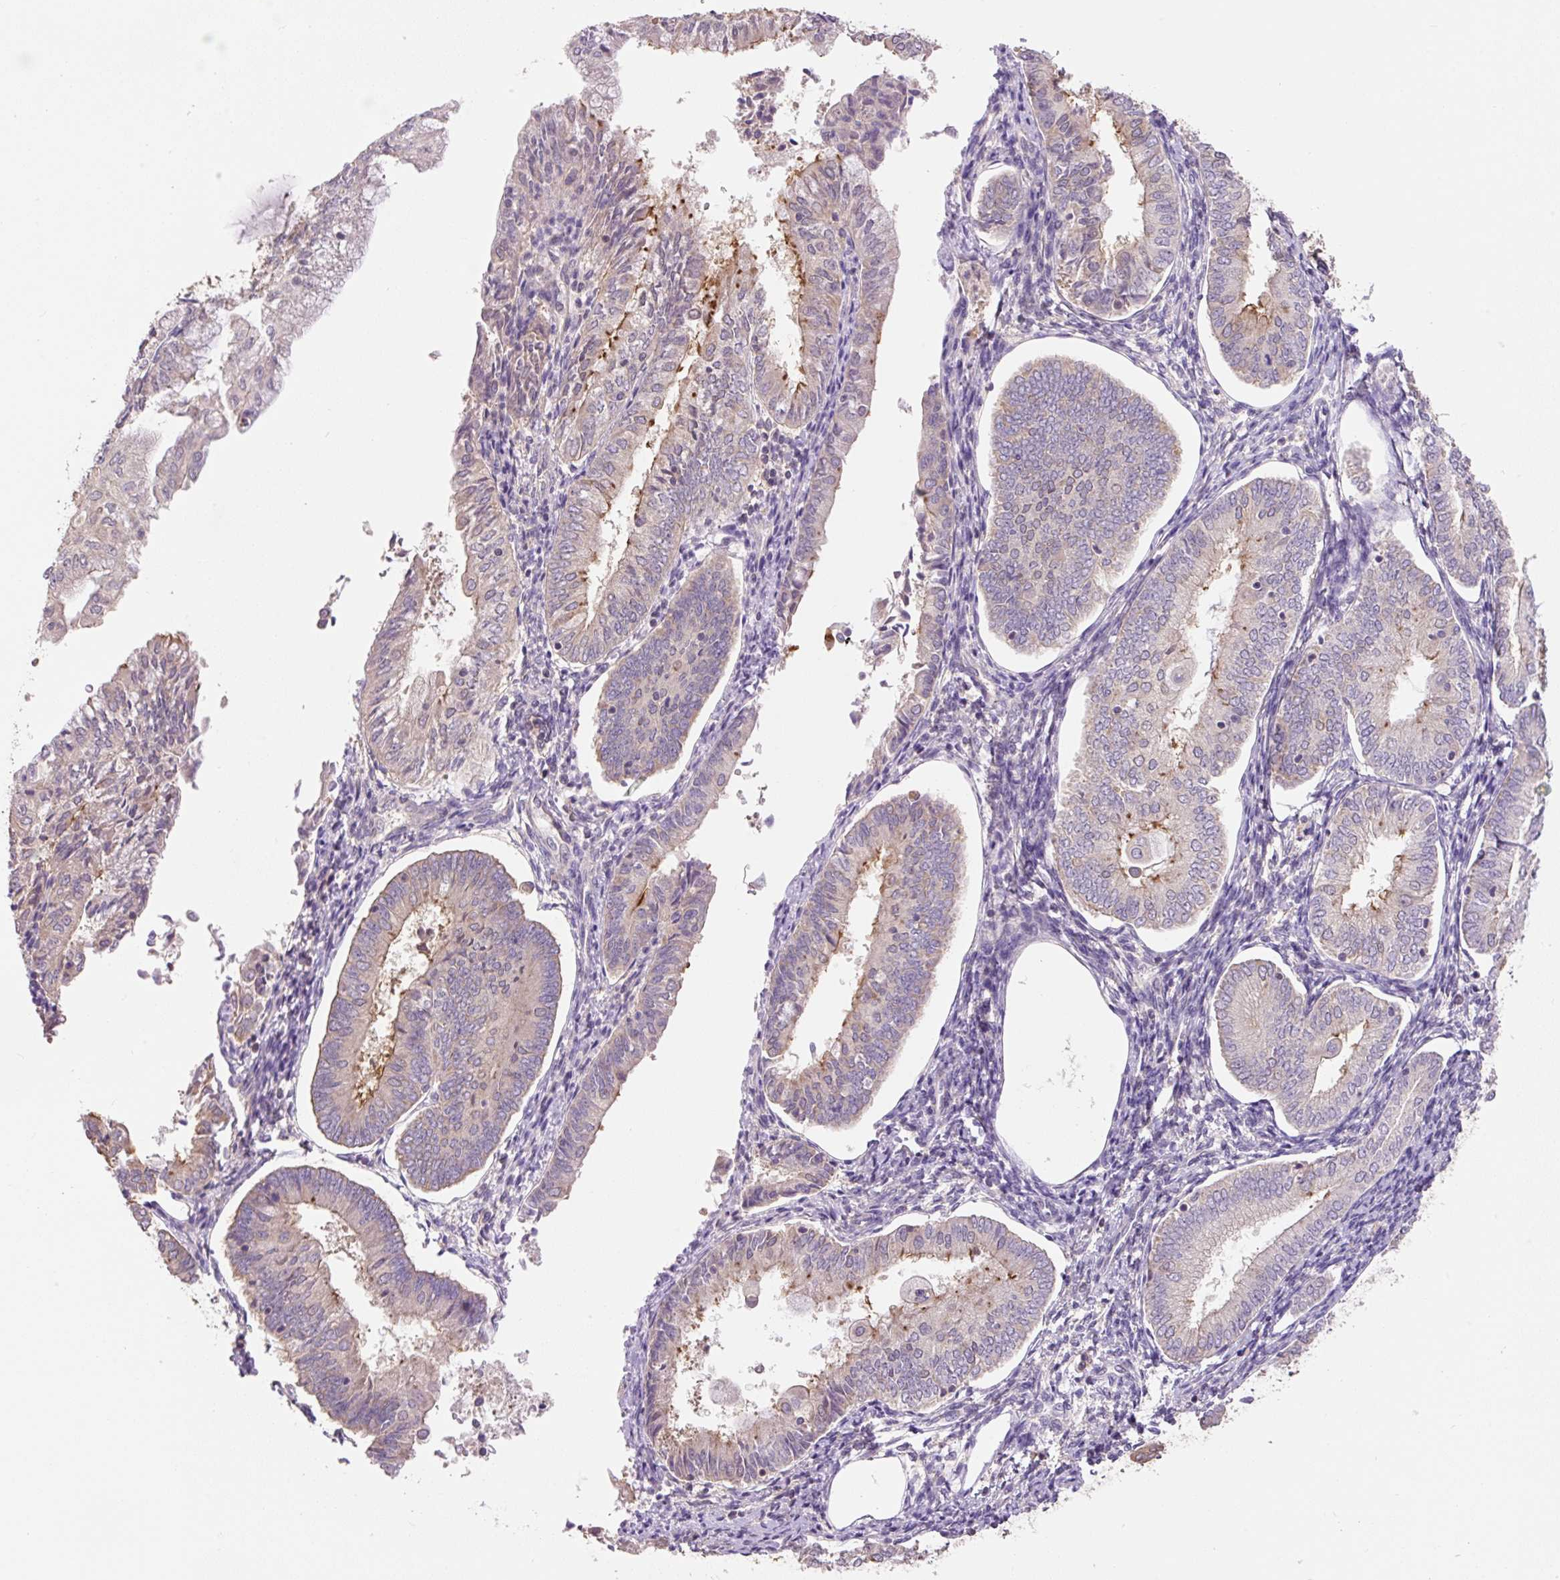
{"staining": {"intensity": "moderate", "quantity": "25%-75%", "location": "cytoplasmic/membranous"}, "tissue": "endometrial cancer", "cell_type": "Tumor cells", "image_type": "cancer", "snomed": [{"axis": "morphology", "description": "Adenocarcinoma, NOS"}, {"axis": "topography", "description": "Endometrium"}], "caption": "Human adenocarcinoma (endometrial) stained for a protein (brown) demonstrates moderate cytoplasmic/membranous positive staining in about 25%-75% of tumor cells.", "gene": "COX8A", "patient": {"sex": "female", "age": 55}}